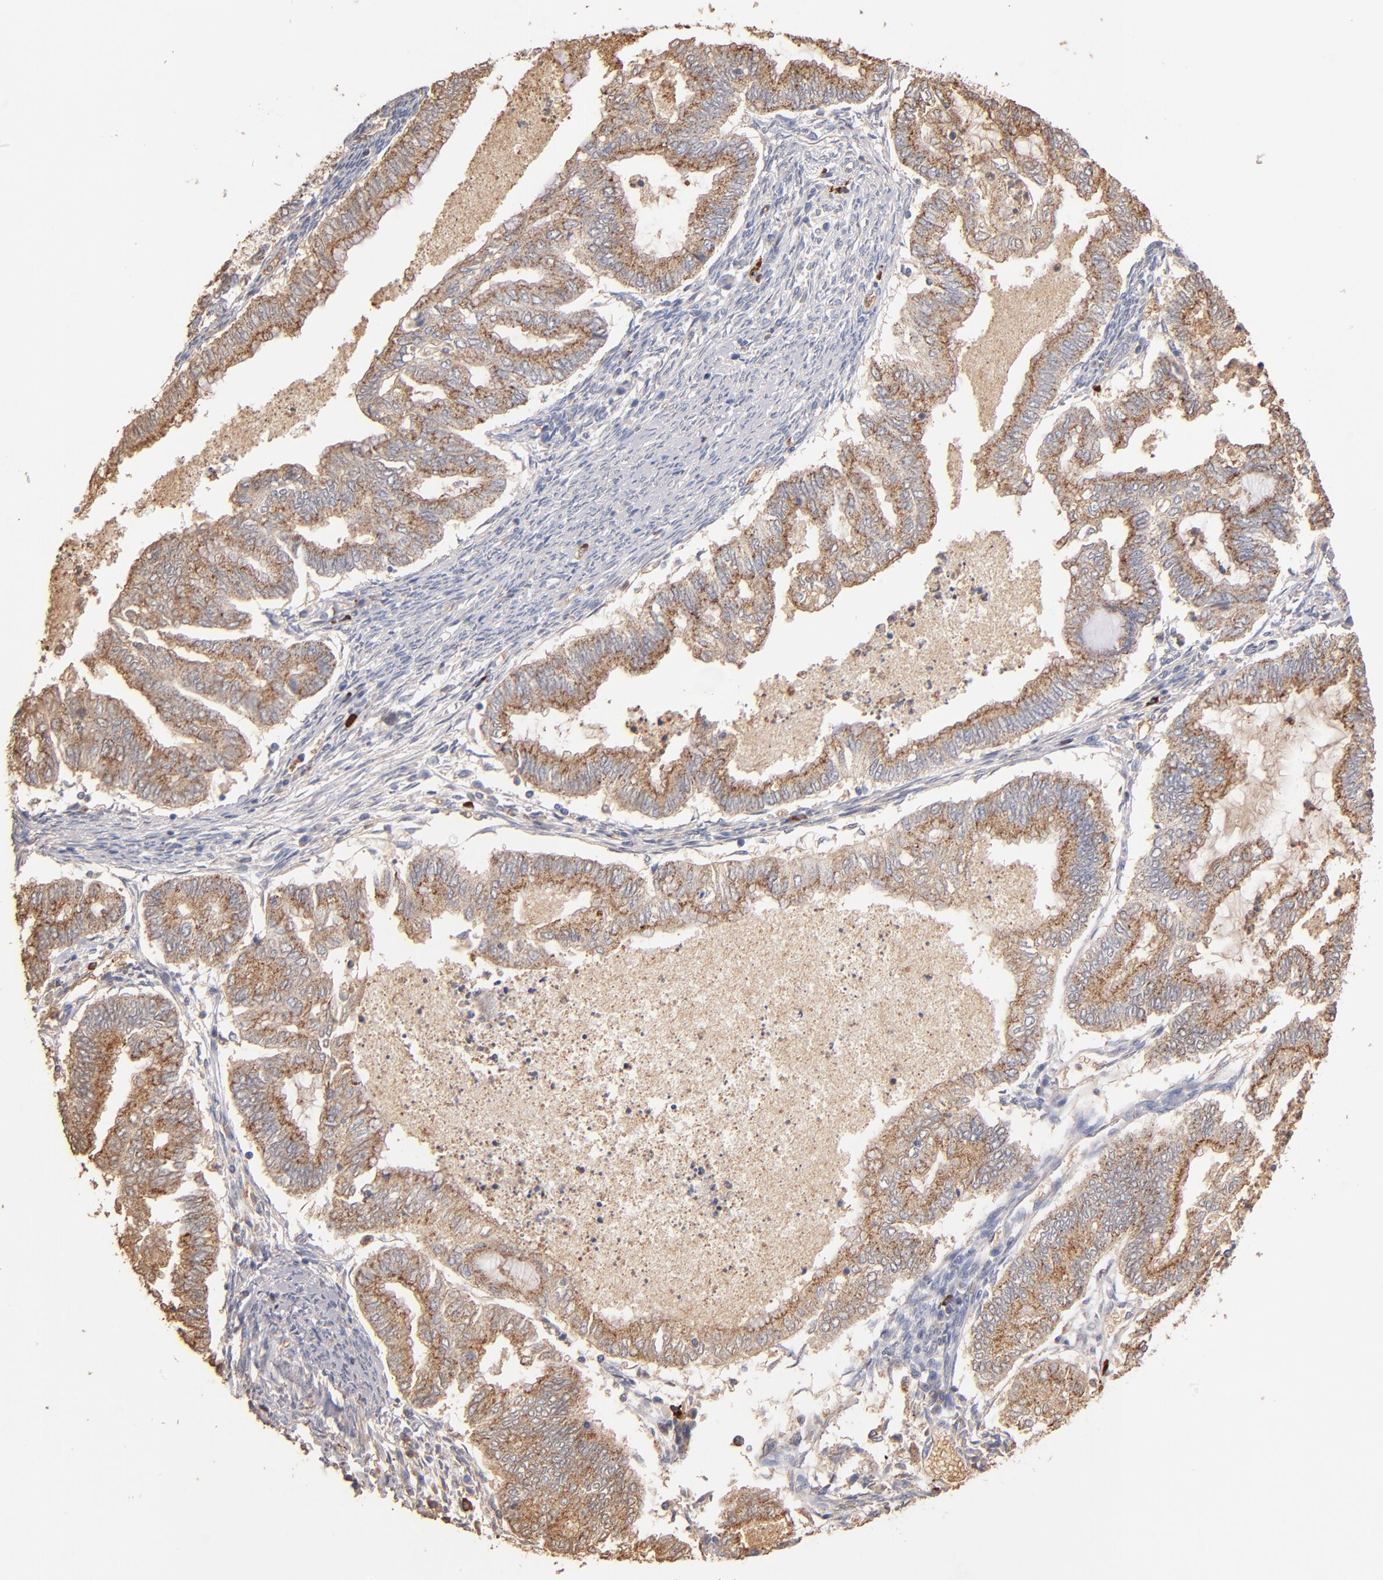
{"staining": {"intensity": "moderate", "quantity": ">75%", "location": "cytoplasmic/membranous"}, "tissue": "endometrial cancer", "cell_type": "Tumor cells", "image_type": "cancer", "snomed": [{"axis": "morphology", "description": "Adenocarcinoma, NOS"}, {"axis": "topography", "description": "Endometrium"}], "caption": "This is a micrograph of IHC staining of endometrial cancer (adenocarcinoma), which shows moderate expression in the cytoplasmic/membranous of tumor cells.", "gene": "RO60", "patient": {"sex": "female", "age": 79}}